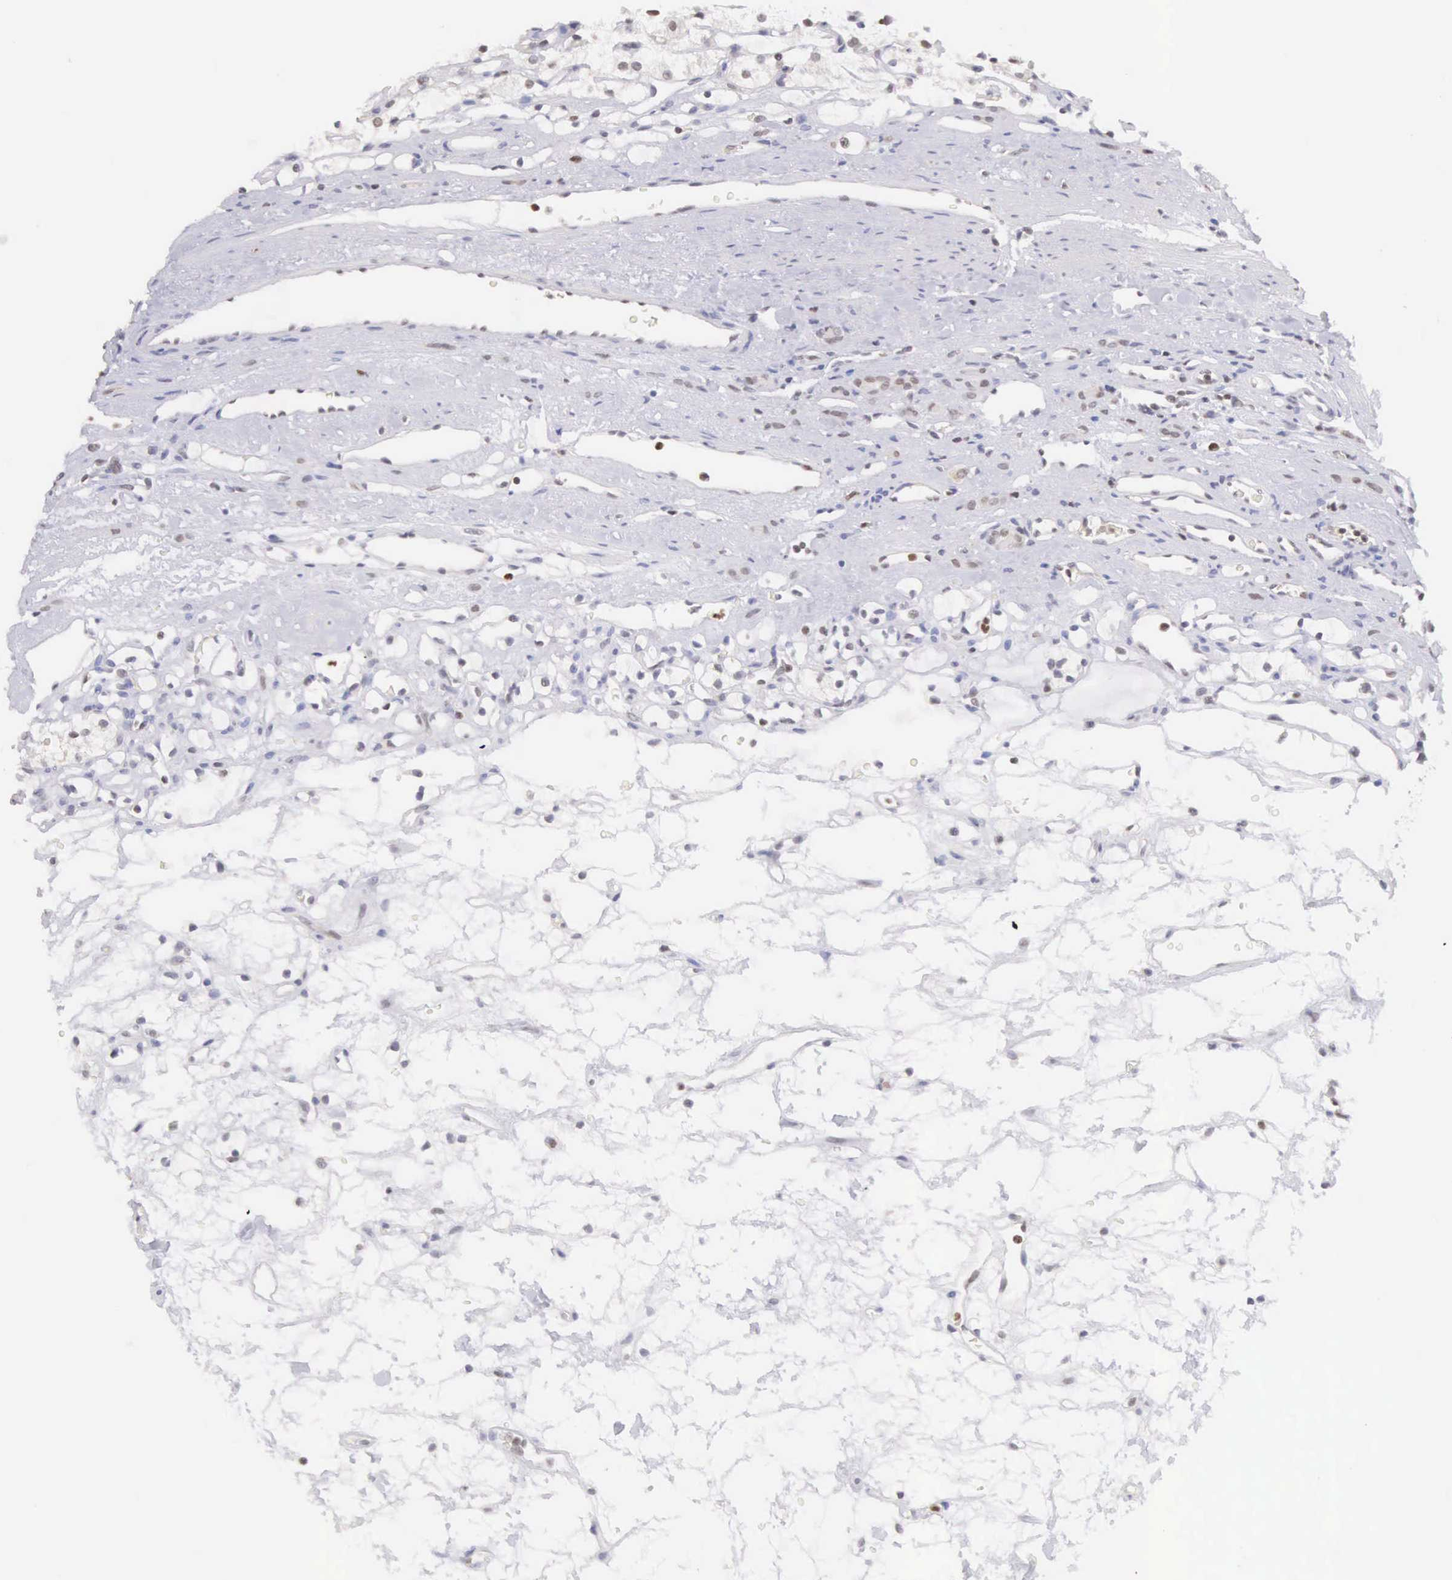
{"staining": {"intensity": "weak", "quantity": "<25%", "location": "nuclear"}, "tissue": "renal cancer", "cell_type": "Tumor cells", "image_type": "cancer", "snomed": [{"axis": "morphology", "description": "Adenocarcinoma, NOS"}, {"axis": "topography", "description": "Kidney"}], "caption": "This is a photomicrograph of immunohistochemistry staining of renal cancer (adenocarcinoma), which shows no expression in tumor cells.", "gene": "VRK1", "patient": {"sex": "female", "age": 60}}